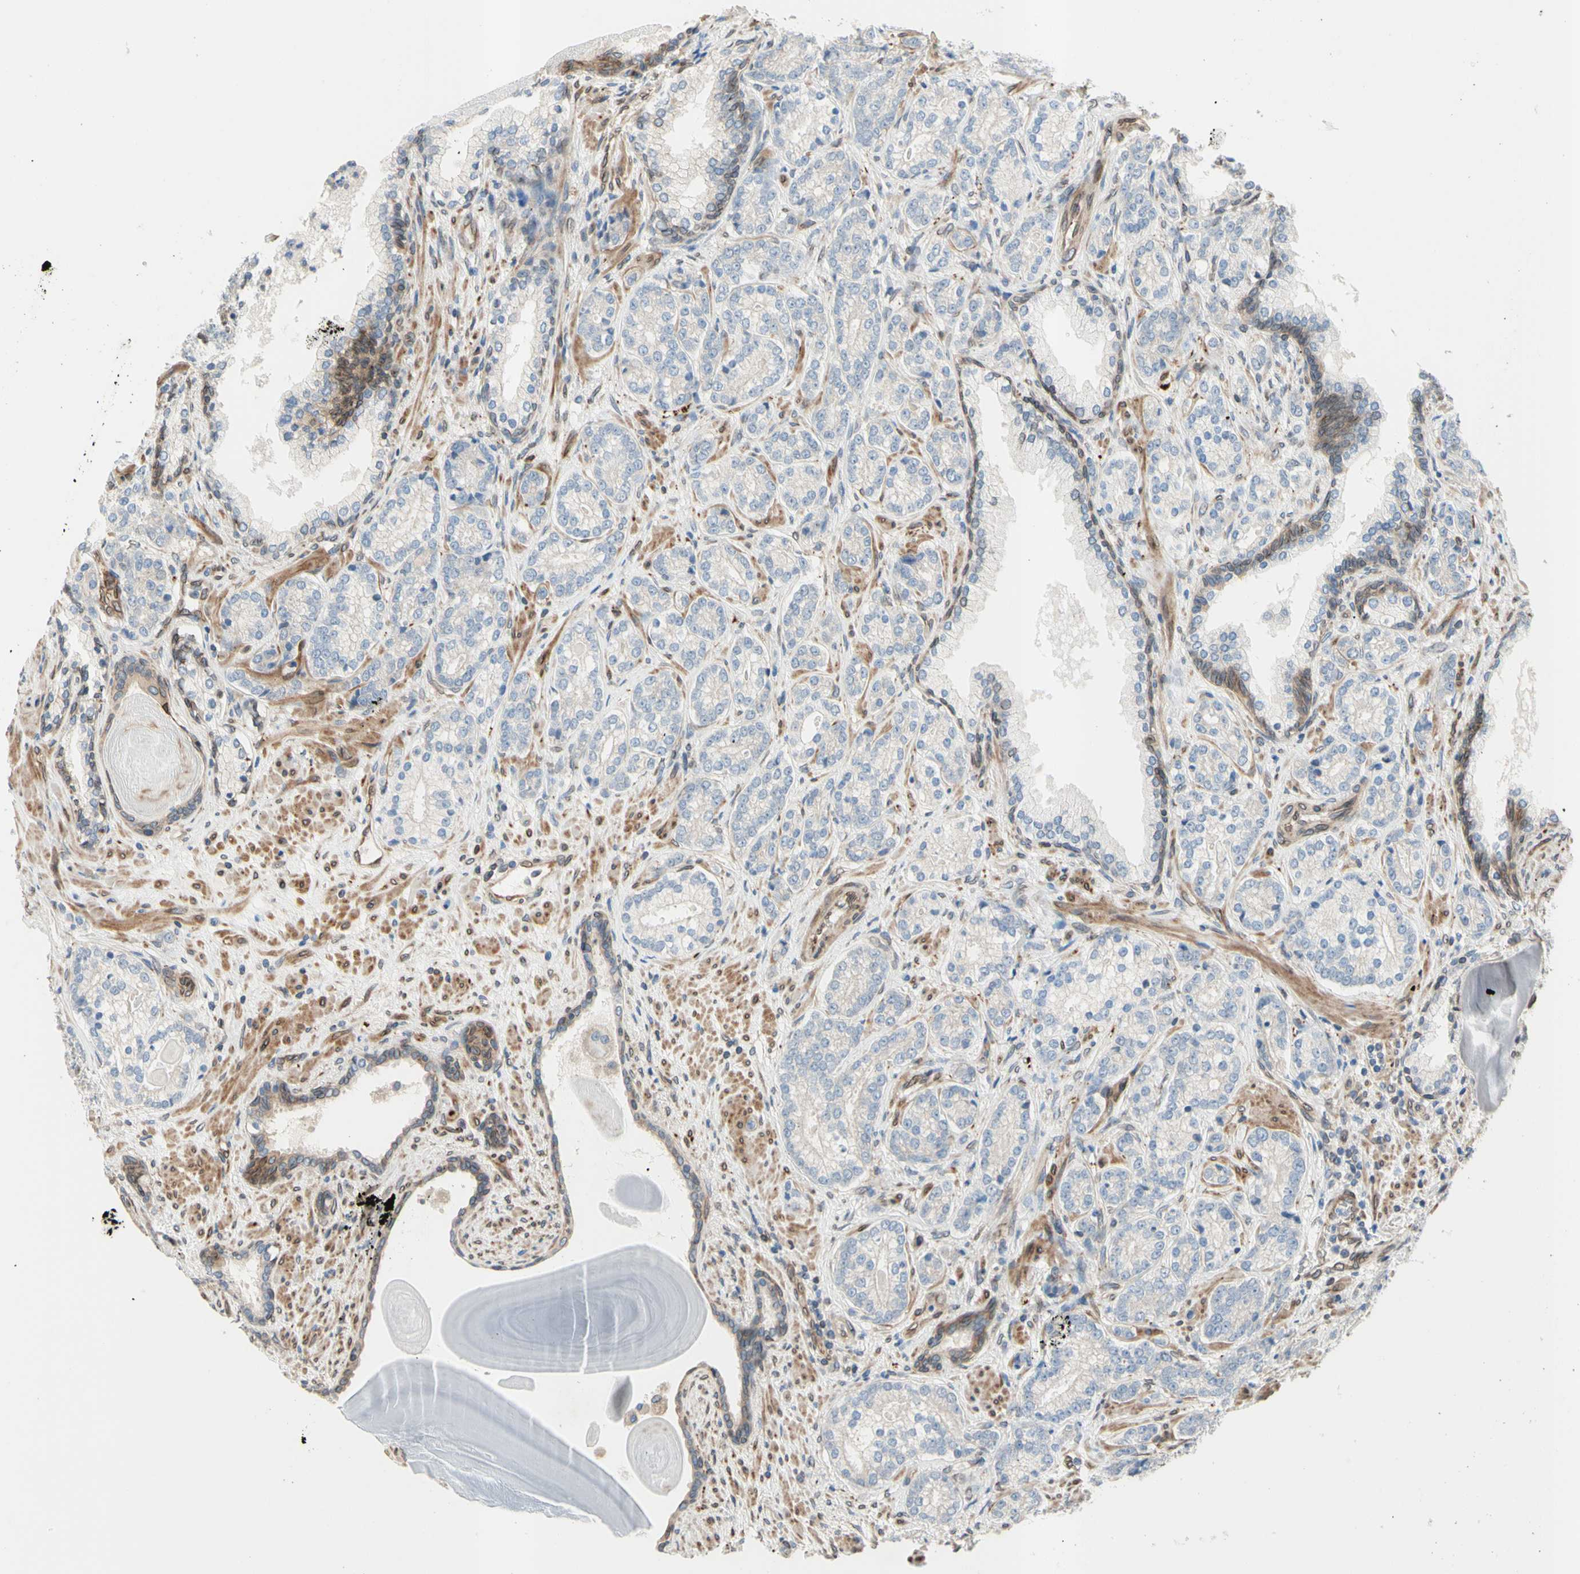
{"staining": {"intensity": "negative", "quantity": "none", "location": "none"}, "tissue": "prostate cancer", "cell_type": "Tumor cells", "image_type": "cancer", "snomed": [{"axis": "morphology", "description": "Adenocarcinoma, High grade"}, {"axis": "topography", "description": "Prostate"}], "caption": "Tumor cells show no significant expression in prostate cancer.", "gene": "TRAF2", "patient": {"sex": "male", "age": 61}}